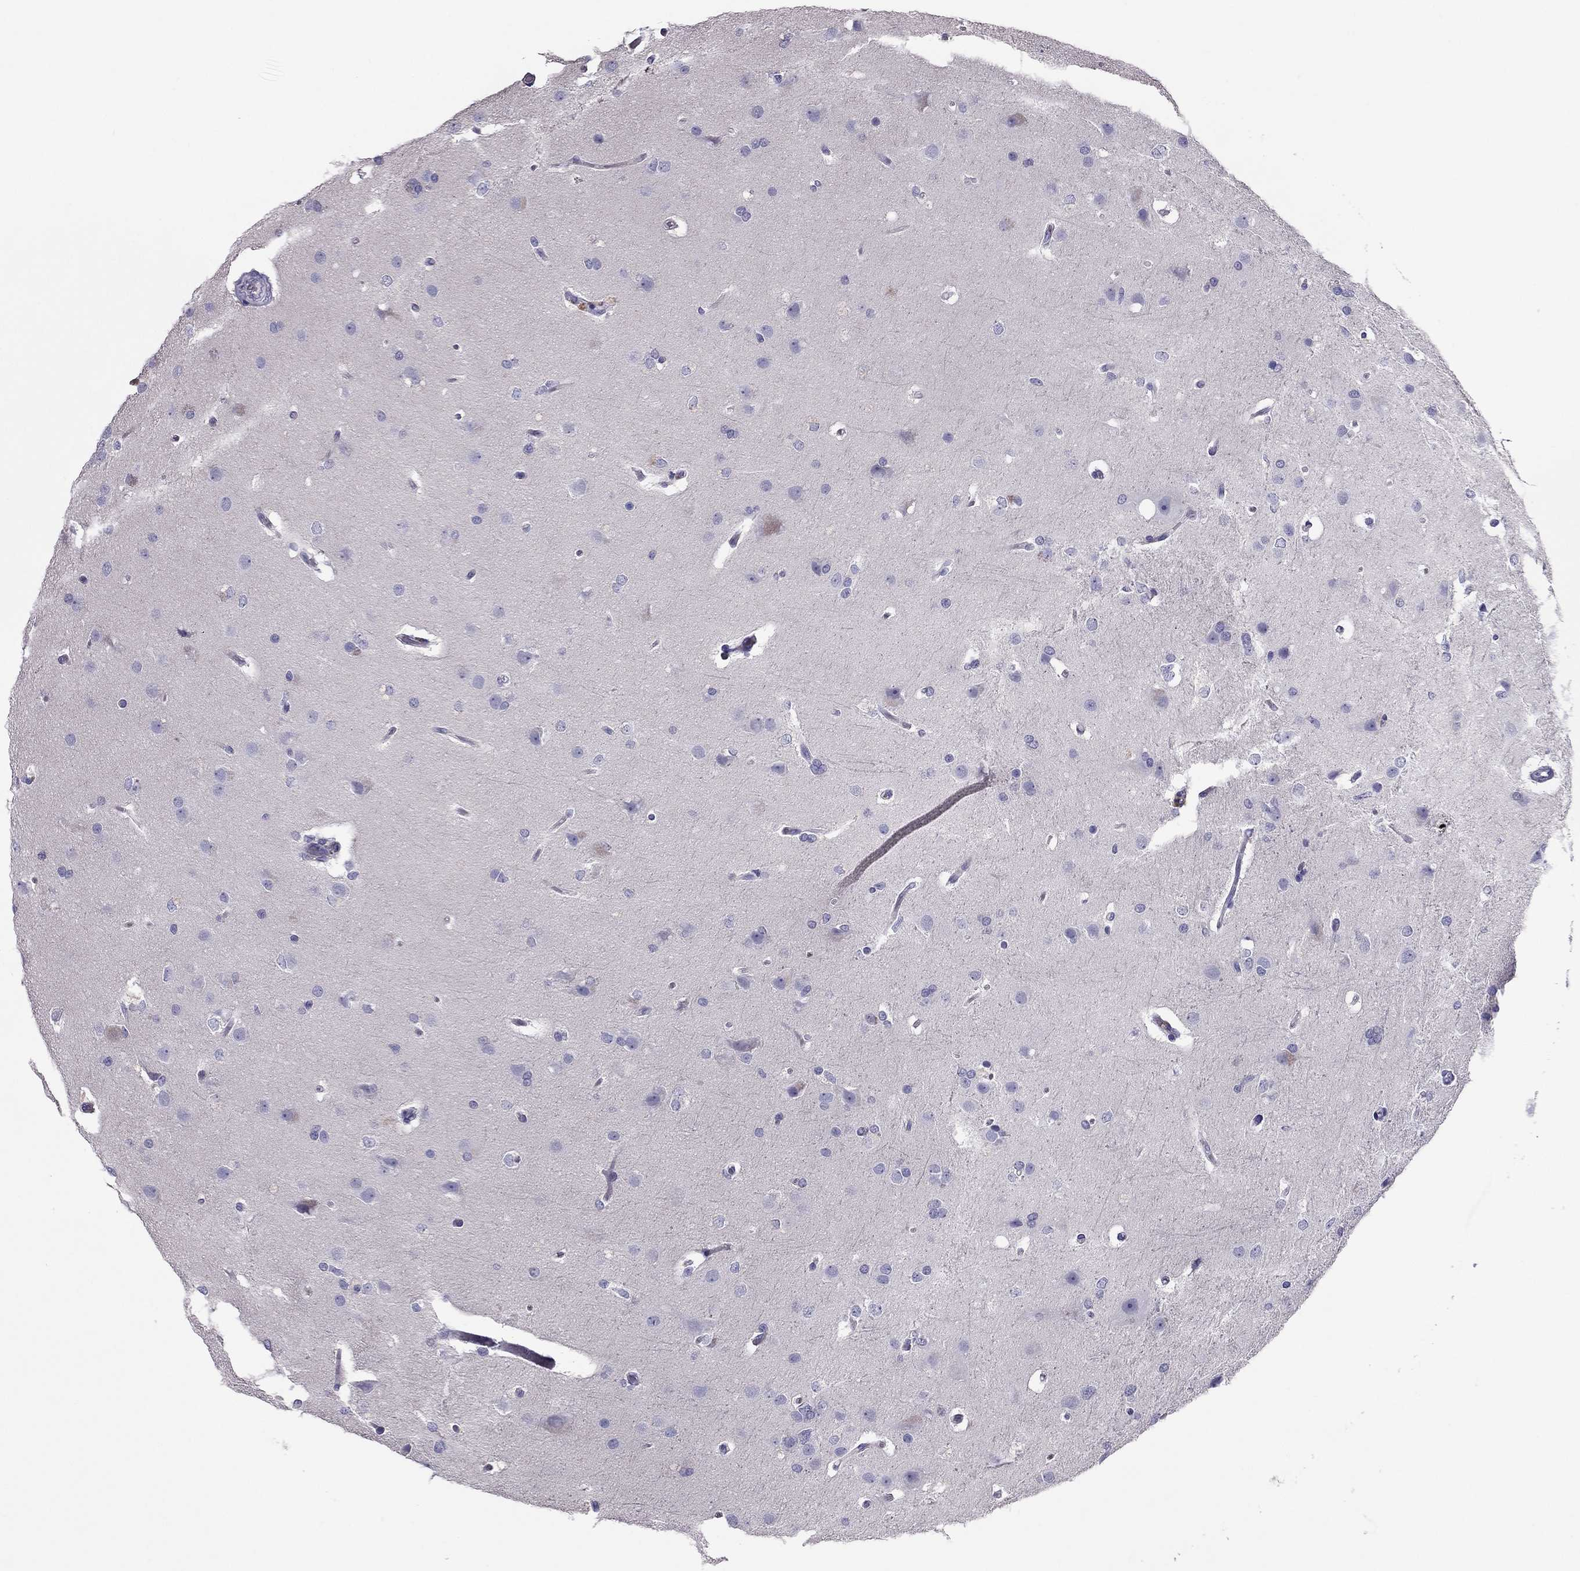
{"staining": {"intensity": "negative", "quantity": "none", "location": "none"}, "tissue": "glioma", "cell_type": "Tumor cells", "image_type": "cancer", "snomed": [{"axis": "morphology", "description": "Glioma, malignant, High grade"}, {"axis": "topography", "description": "Brain"}], "caption": "An IHC histopathology image of malignant high-grade glioma is shown. There is no staining in tumor cells of malignant high-grade glioma.", "gene": "PDE6A", "patient": {"sex": "male", "age": 68}}